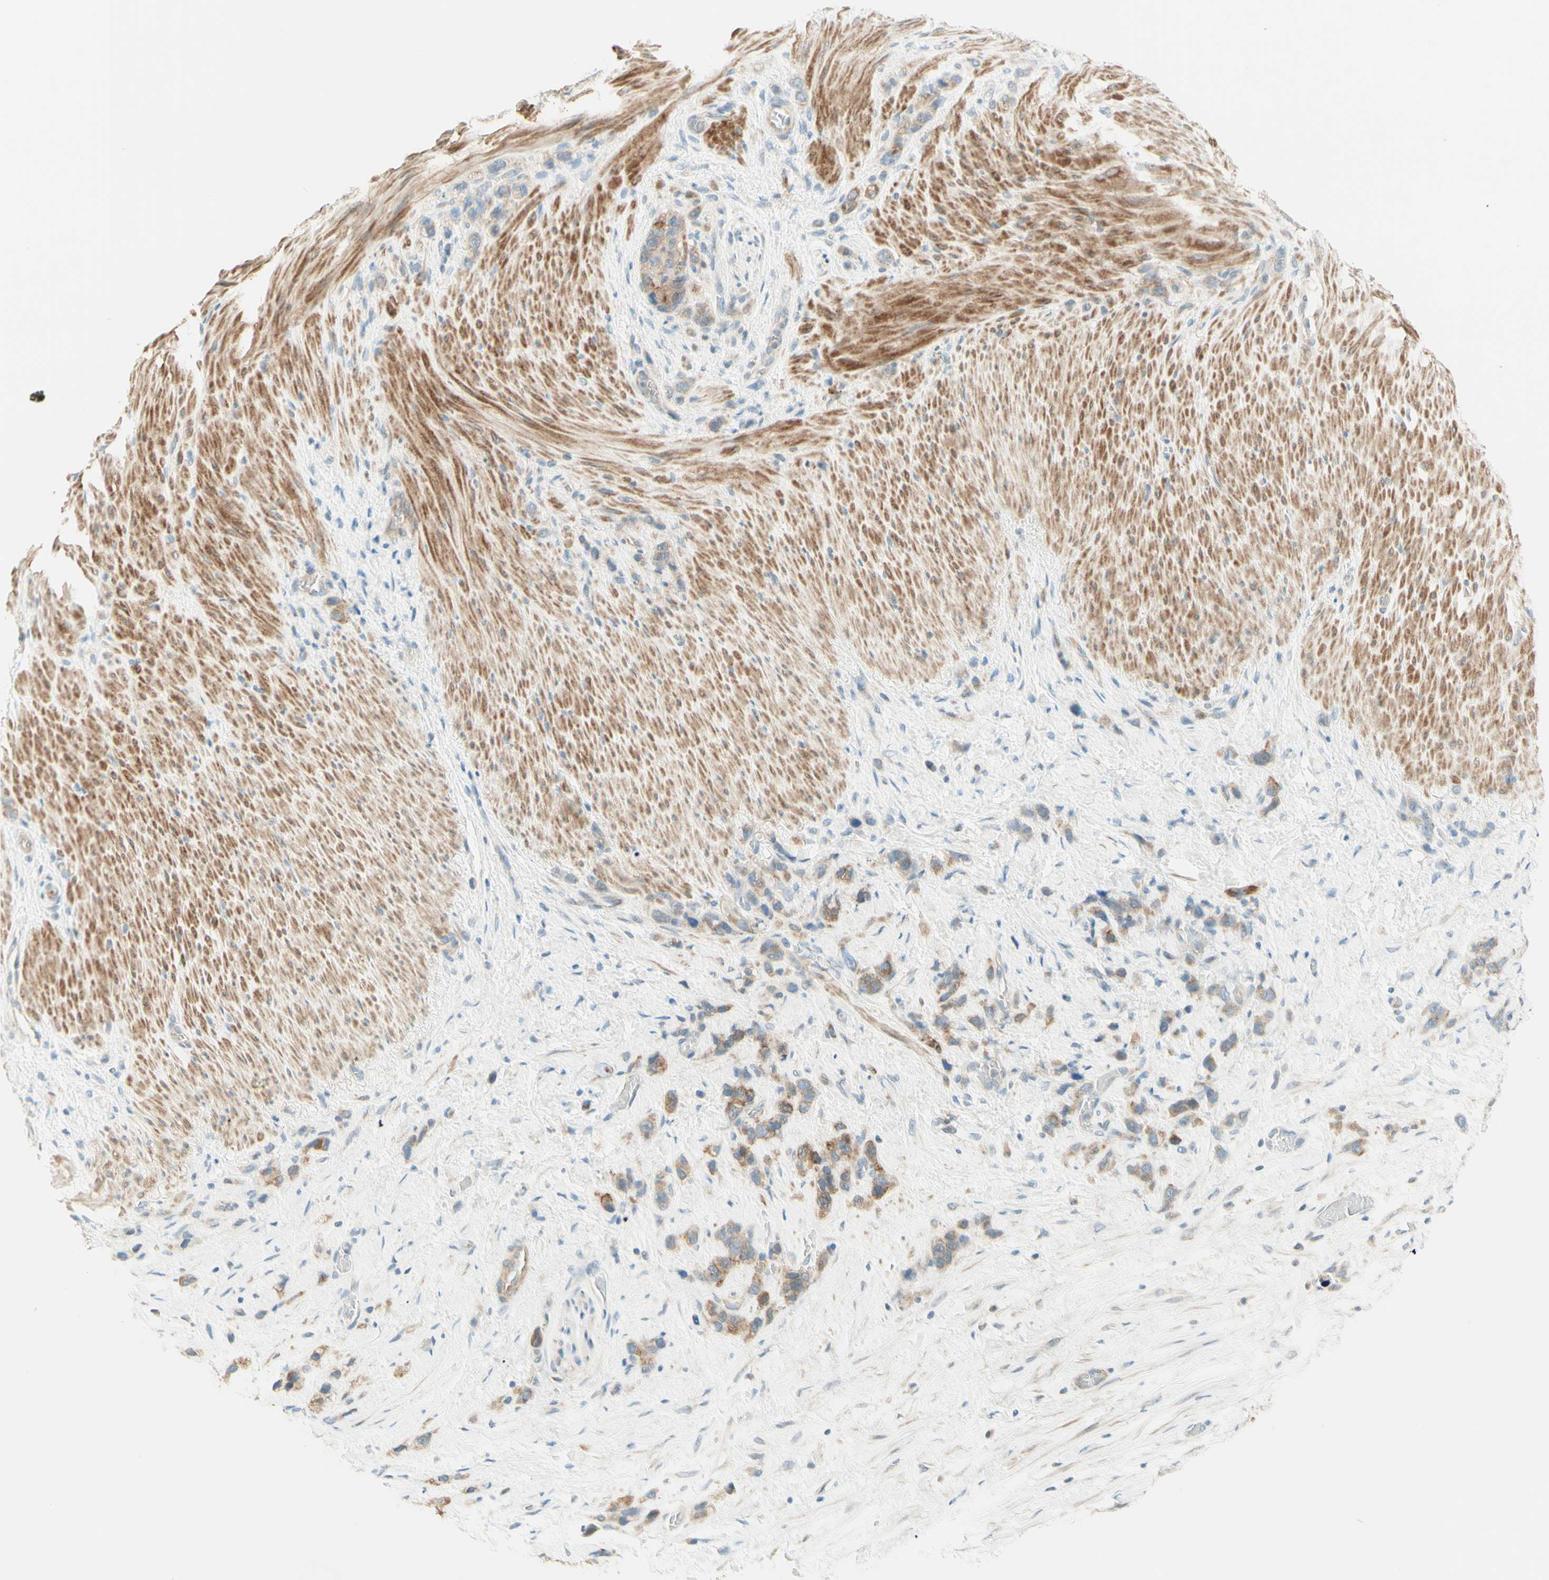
{"staining": {"intensity": "moderate", "quantity": ">75%", "location": "cytoplasmic/membranous"}, "tissue": "stomach cancer", "cell_type": "Tumor cells", "image_type": "cancer", "snomed": [{"axis": "morphology", "description": "Adenocarcinoma, NOS"}, {"axis": "morphology", "description": "Adenocarcinoma, High grade"}, {"axis": "topography", "description": "Stomach, upper"}, {"axis": "topography", "description": "Stomach, lower"}], "caption": "Tumor cells display medium levels of moderate cytoplasmic/membranous positivity in about >75% of cells in human stomach cancer (high-grade adenocarcinoma). (IHC, brightfield microscopy, high magnification).", "gene": "PROM1", "patient": {"sex": "female", "age": 65}}